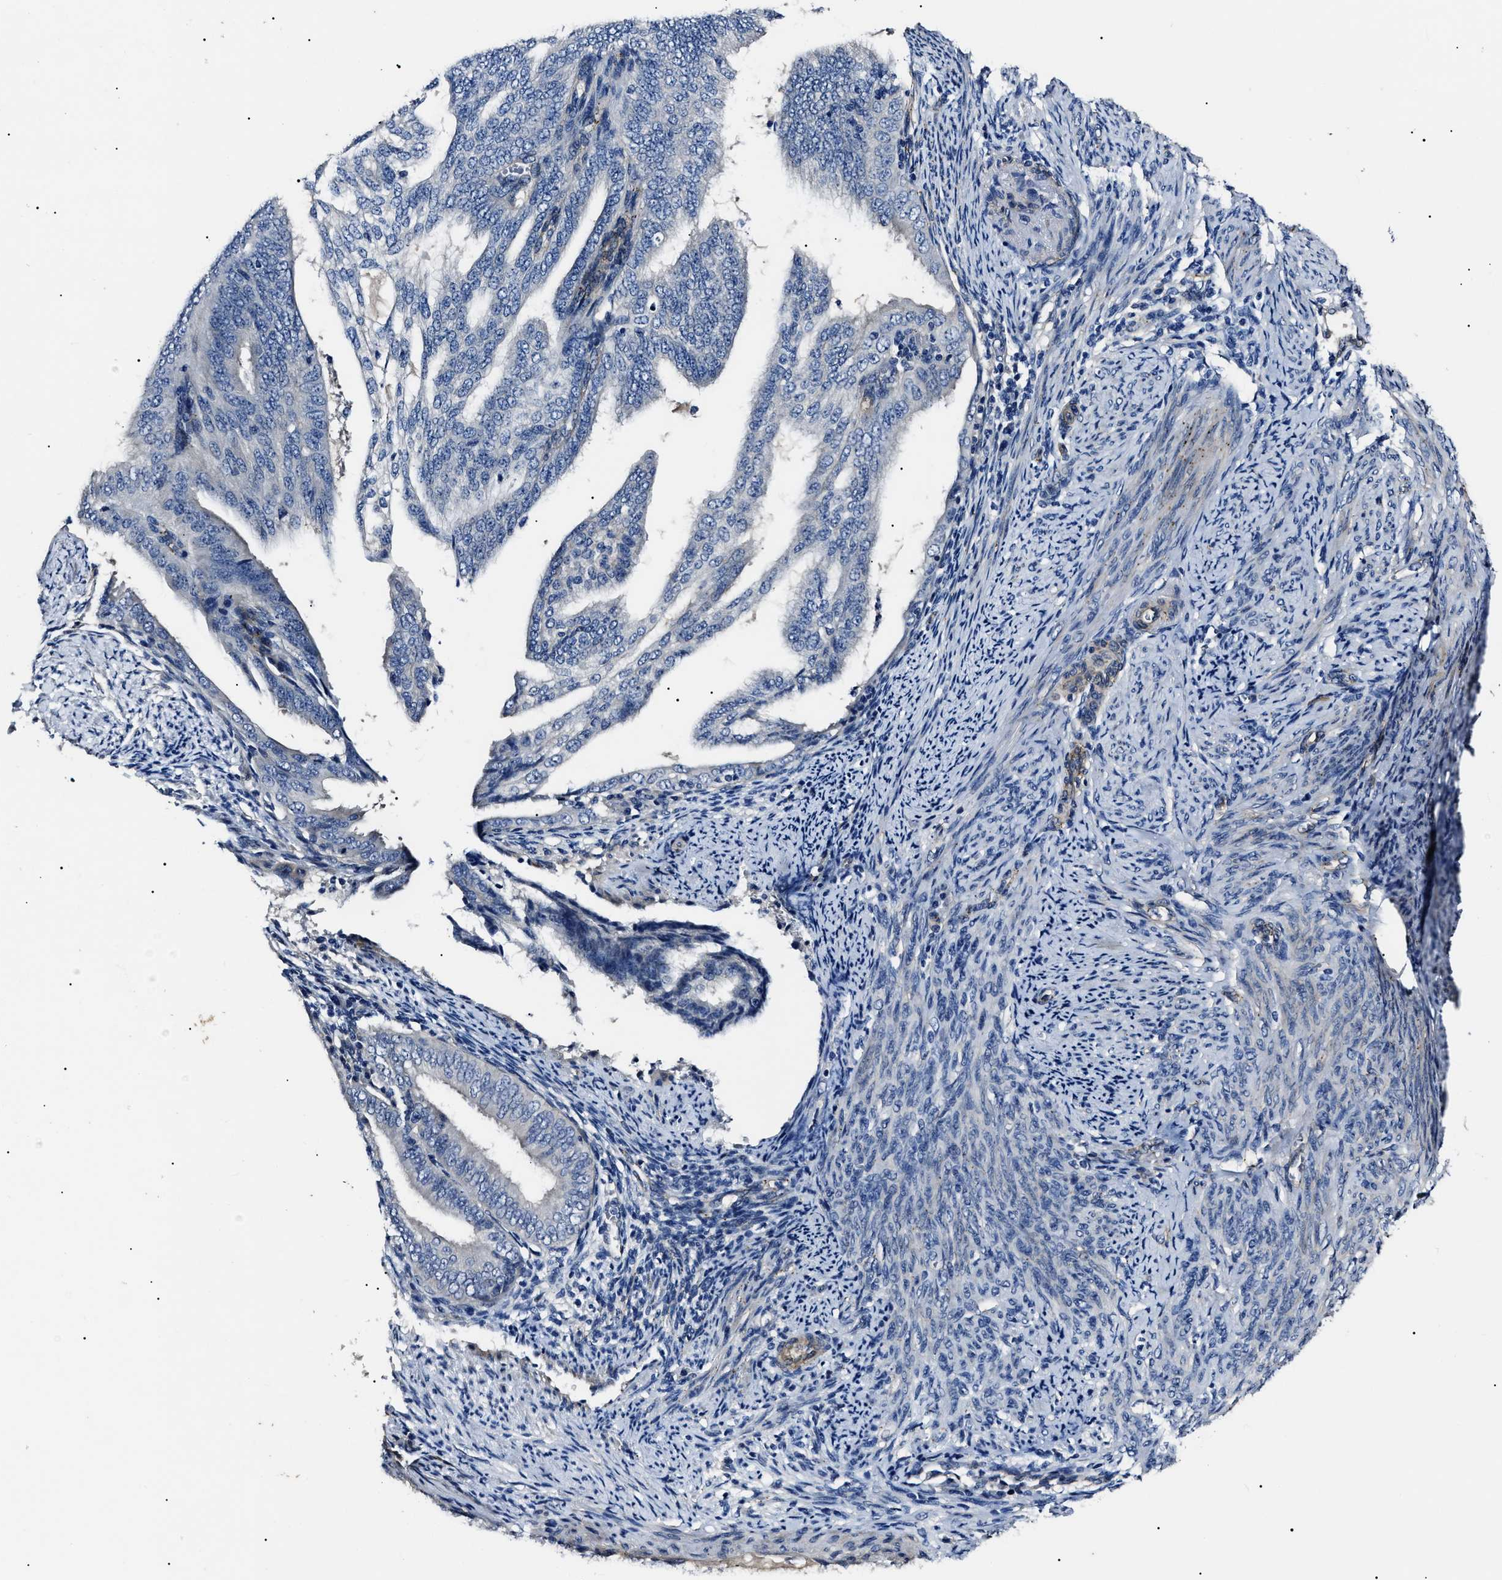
{"staining": {"intensity": "negative", "quantity": "none", "location": "none"}, "tissue": "endometrial cancer", "cell_type": "Tumor cells", "image_type": "cancer", "snomed": [{"axis": "morphology", "description": "Adenocarcinoma, NOS"}, {"axis": "topography", "description": "Endometrium"}], "caption": "Tumor cells are negative for protein expression in human endometrial cancer (adenocarcinoma).", "gene": "KLHL42", "patient": {"sex": "female", "age": 58}}